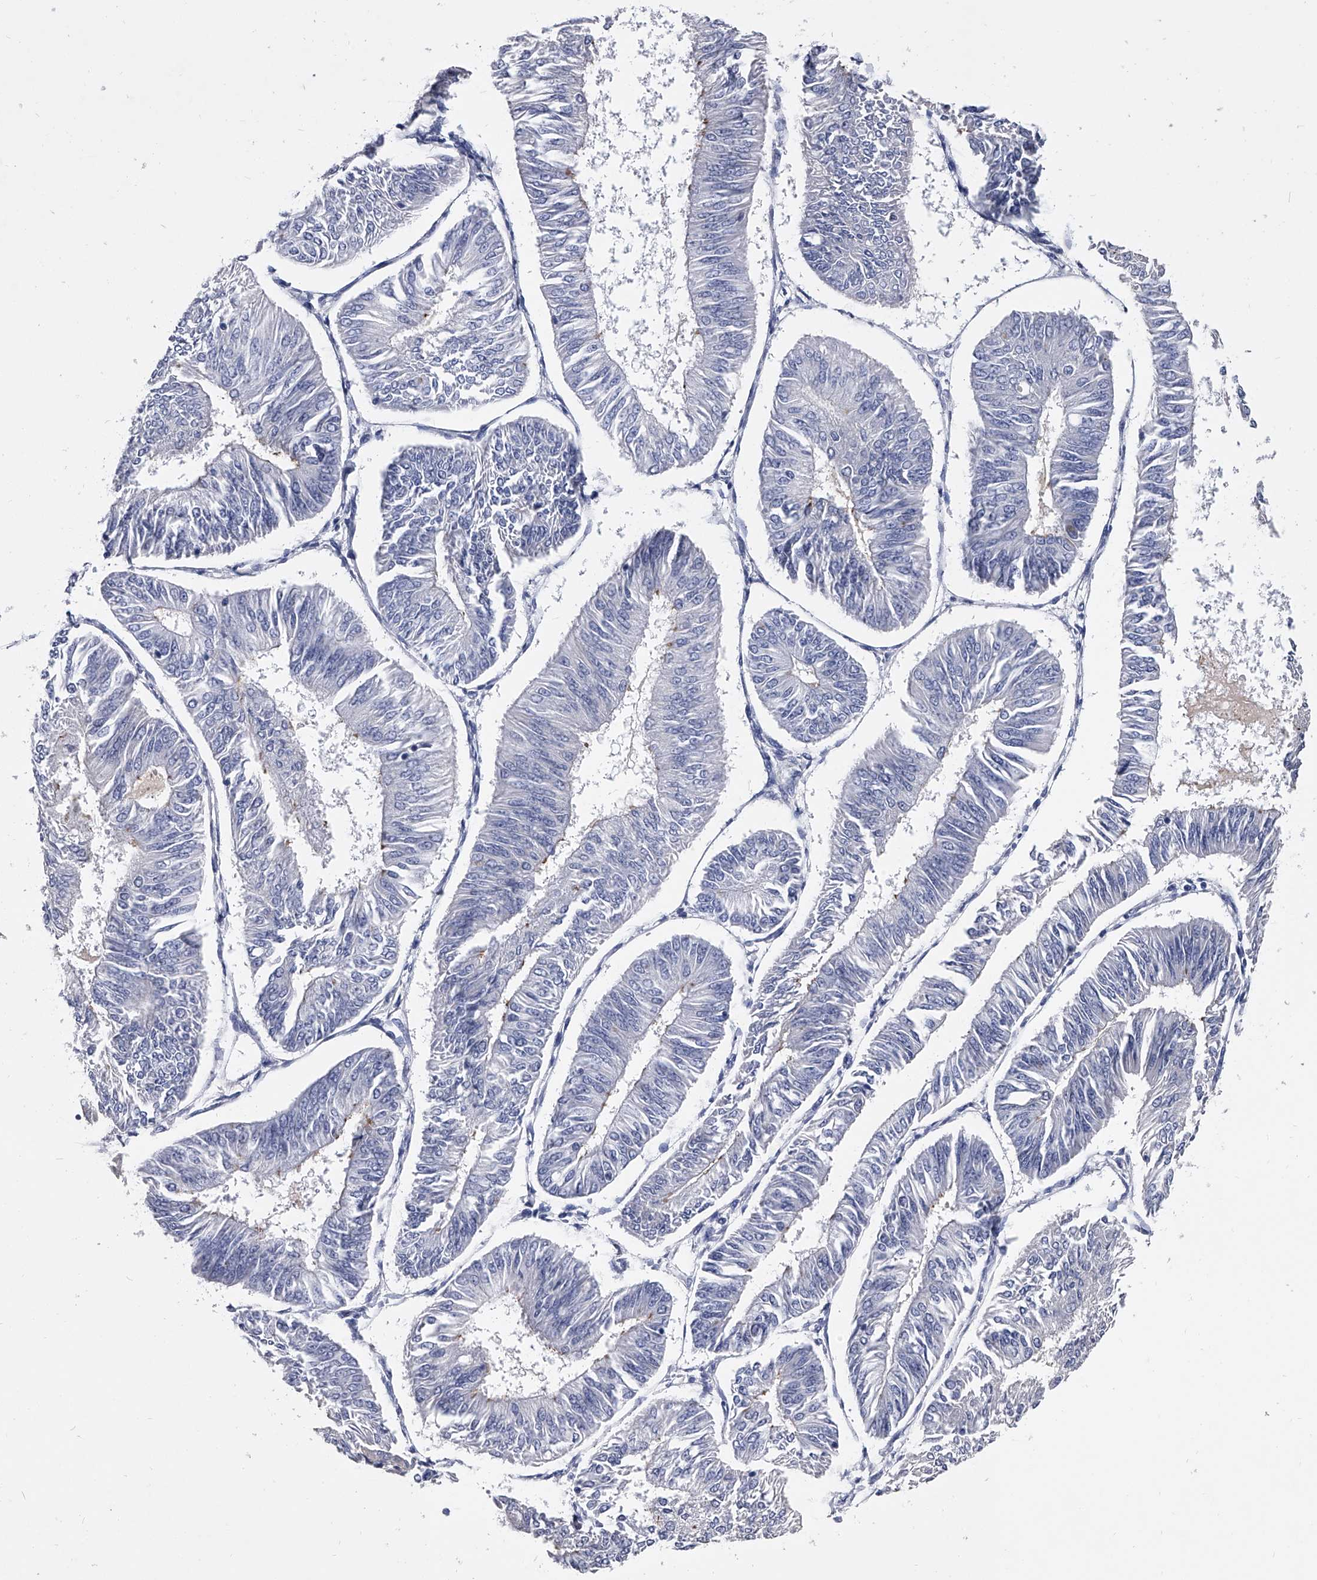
{"staining": {"intensity": "negative", "quantity": "none", "location": "none"}, "tissue": "endometrial cancer", "cell_type": "Tumor cells", "image_type": "cancer", "snomed": [{"axis": "morphology", "description": "Adenocarcinoma, NOS"}, {"axis": "topography", "description": "Endometrium"}], "caption": "The histopathology image reveals no significant expression in tumor cells of endometrial cancer.", "gene": "EFCAB7", "patient": {"sex": "female", "age": 58}}